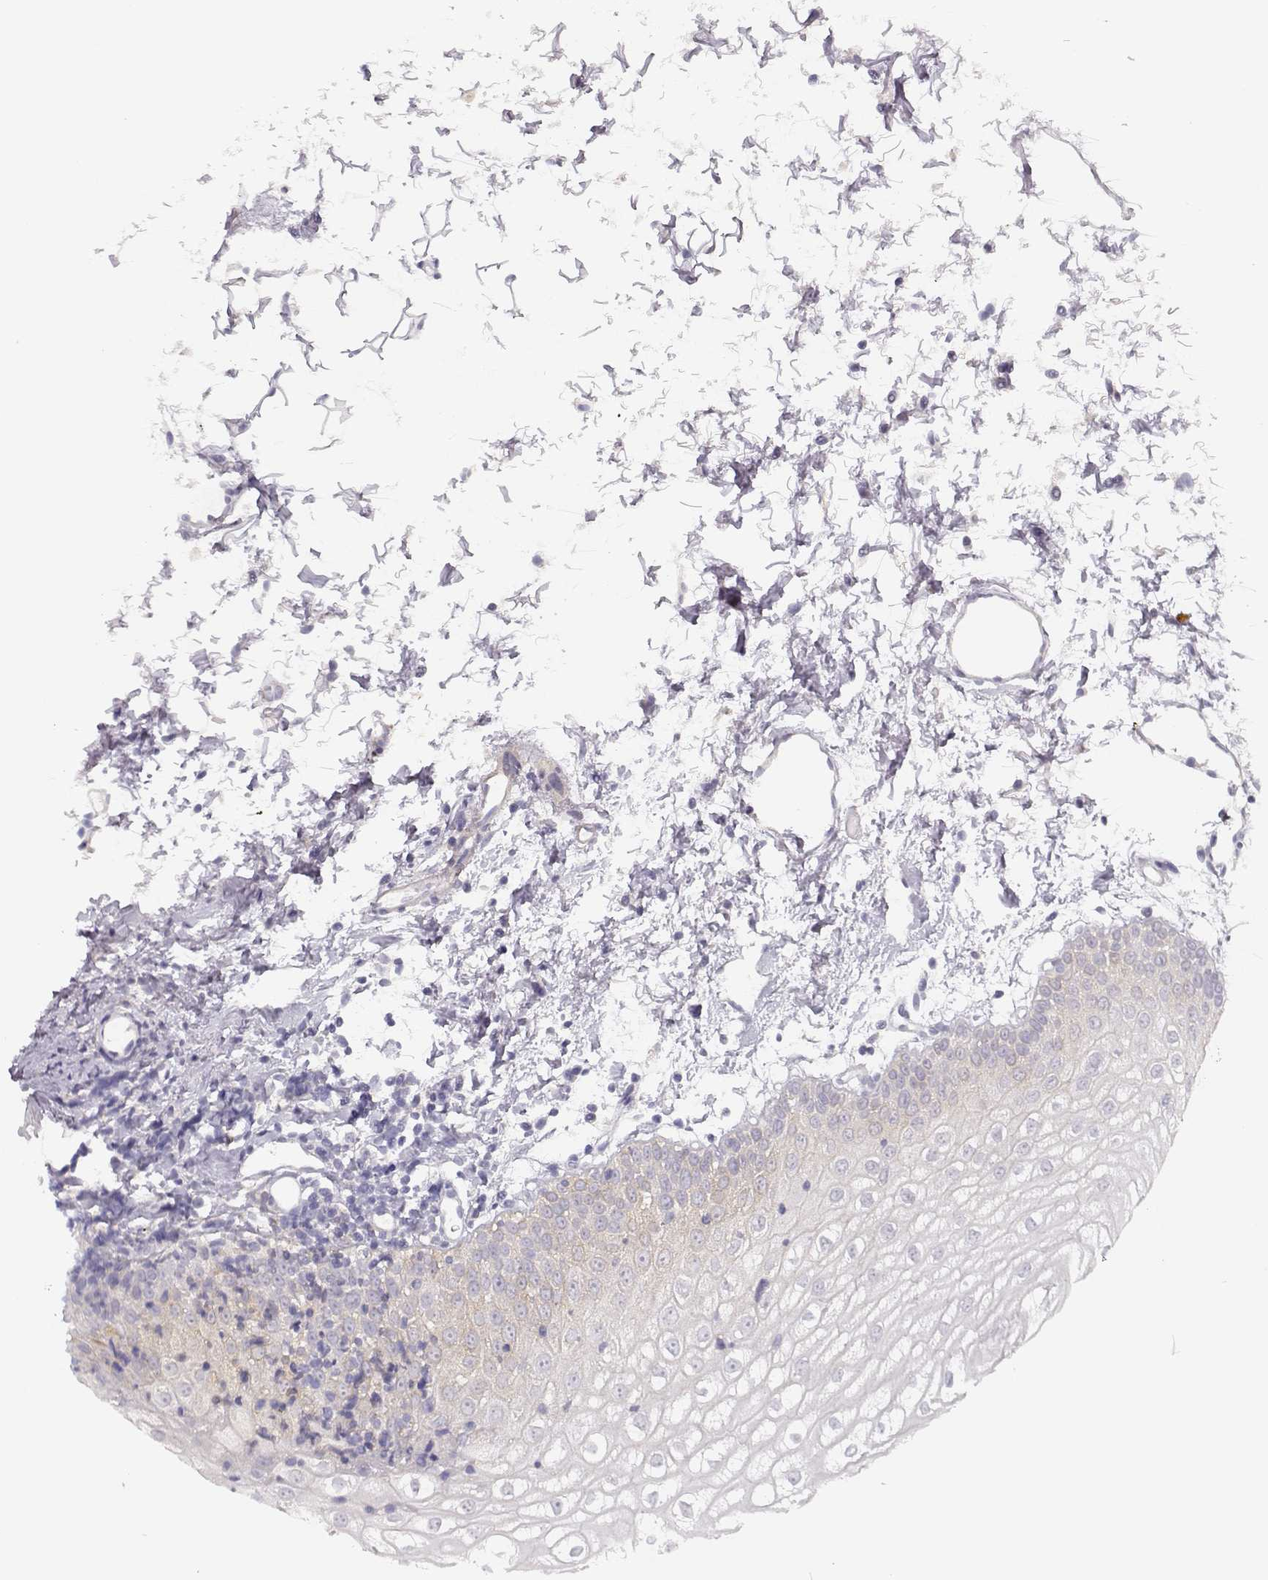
{"staining": {"intensity": "weak", "quantity": "<25%", "location": "cytoplasmic/membranous"}, "tissue": "oral mucosa", "cell_type": "Squamous epithelial cells", "image_type": "normal", "snomed": [{"axis": "morphology", "description": "Normal tissue, NOS"}, {"axis": "topography", "description": "Oral tissue"}], "caption": "IHC image of benign oral mucosa: oral mucosa stained with DAB (3,3'-diaminobenzidine) shows no significant protein positivity in squamous epithelial cells.", "gene": "DAPL1", "patient": {"sex": "male", "age": 72}}